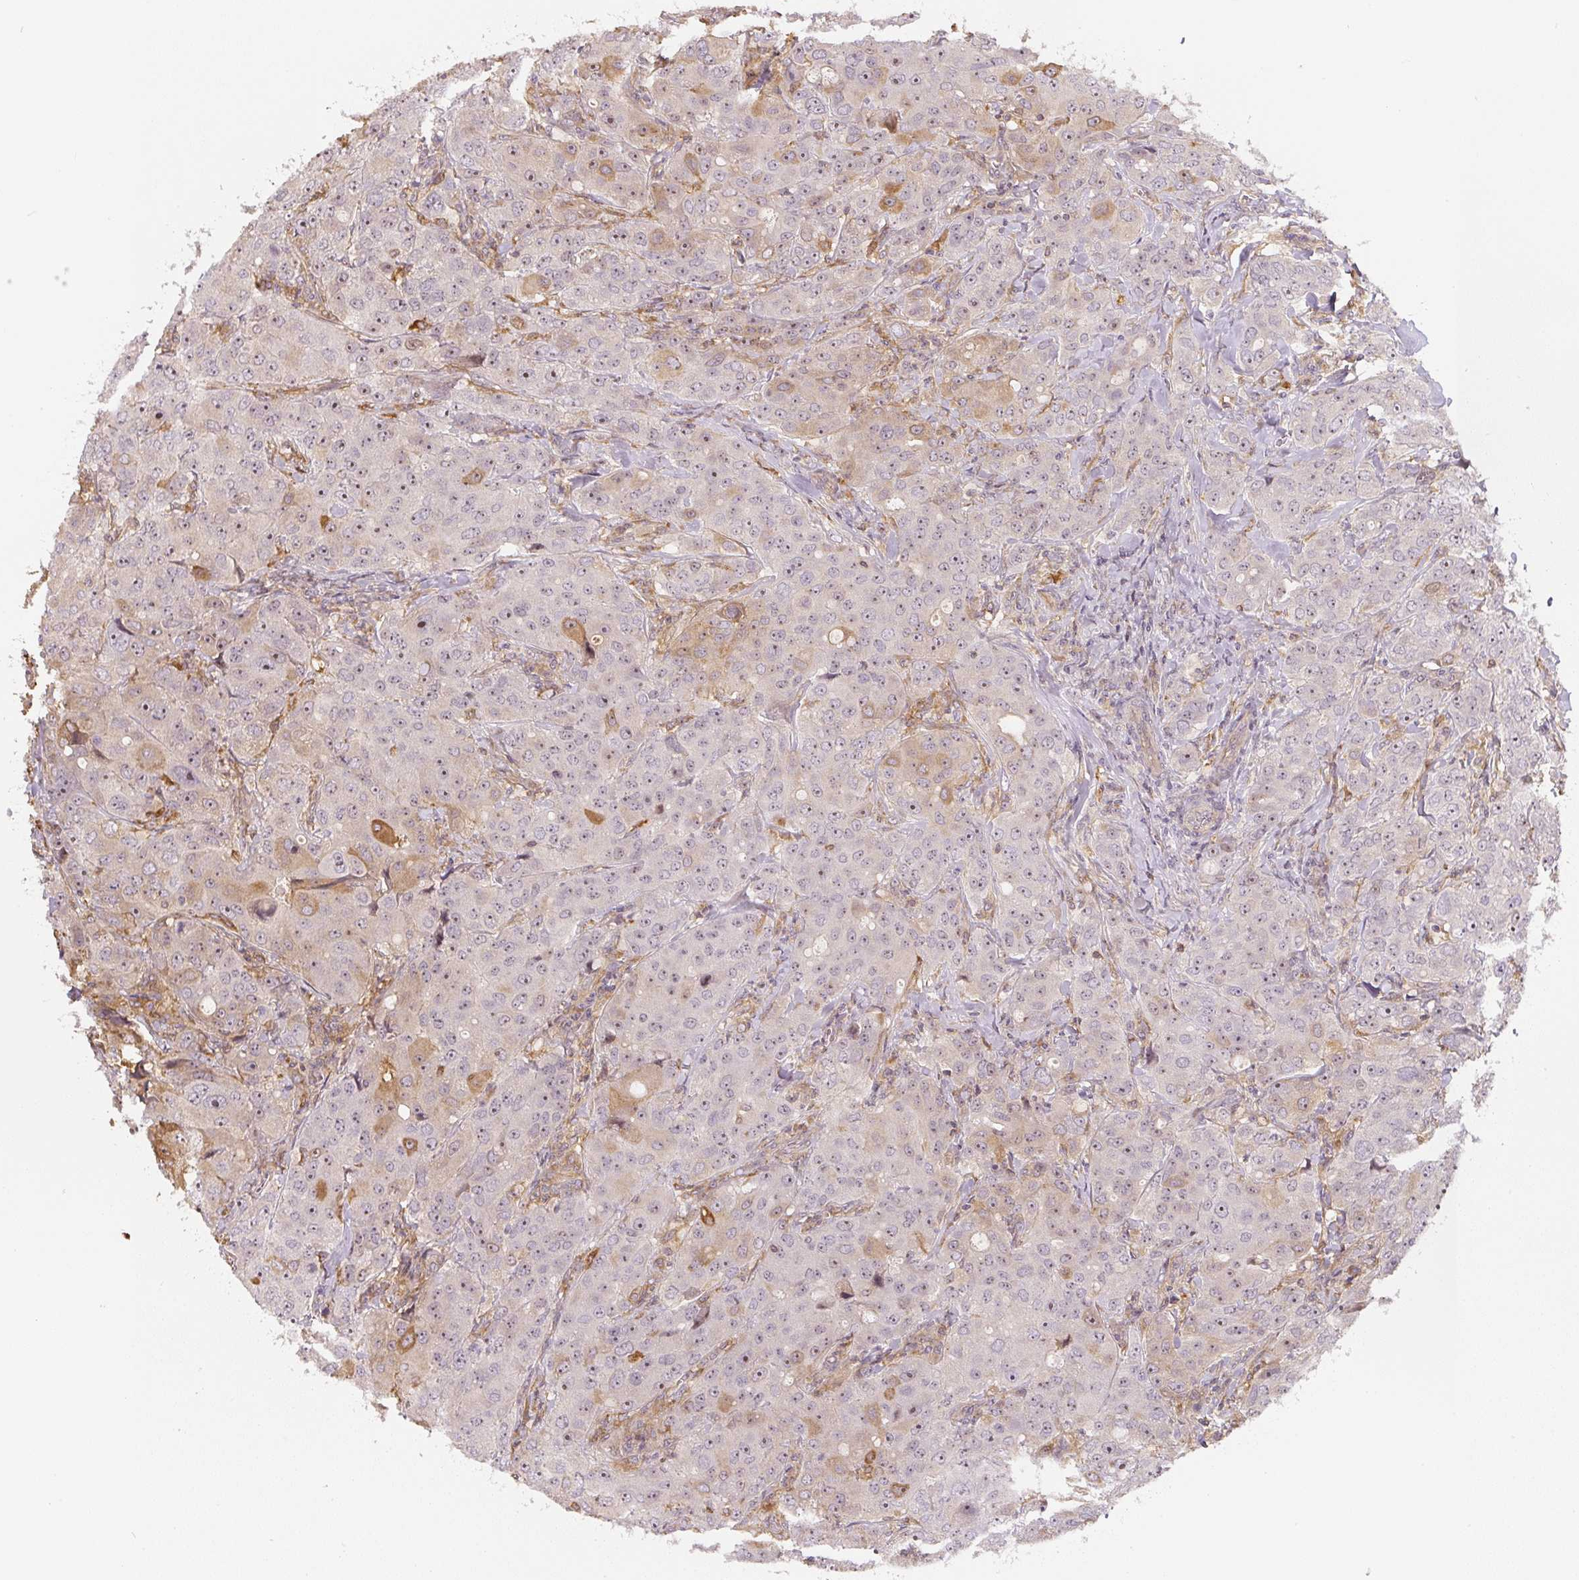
{"staining": {"intensity": "moderate", "quantity": "25%-75%", "location": "nuclear"}, "tissue": "breast cancer", "cell_type": "Tumor cells", "image_type": "cancer", "snomed": [{"axis": "morphology", "description": "Duct carcinoma"}, {"axis": "topography", "description": "Breast"}], "caption": "Invasive ductal carcinoma (breast) stained for a protein (brown) exhibits moderate nuclear positive expression in about 25%-75% of tumor cells.", "gene": "PWWP3B", "patient": {"sex": "female", "age": 43}}